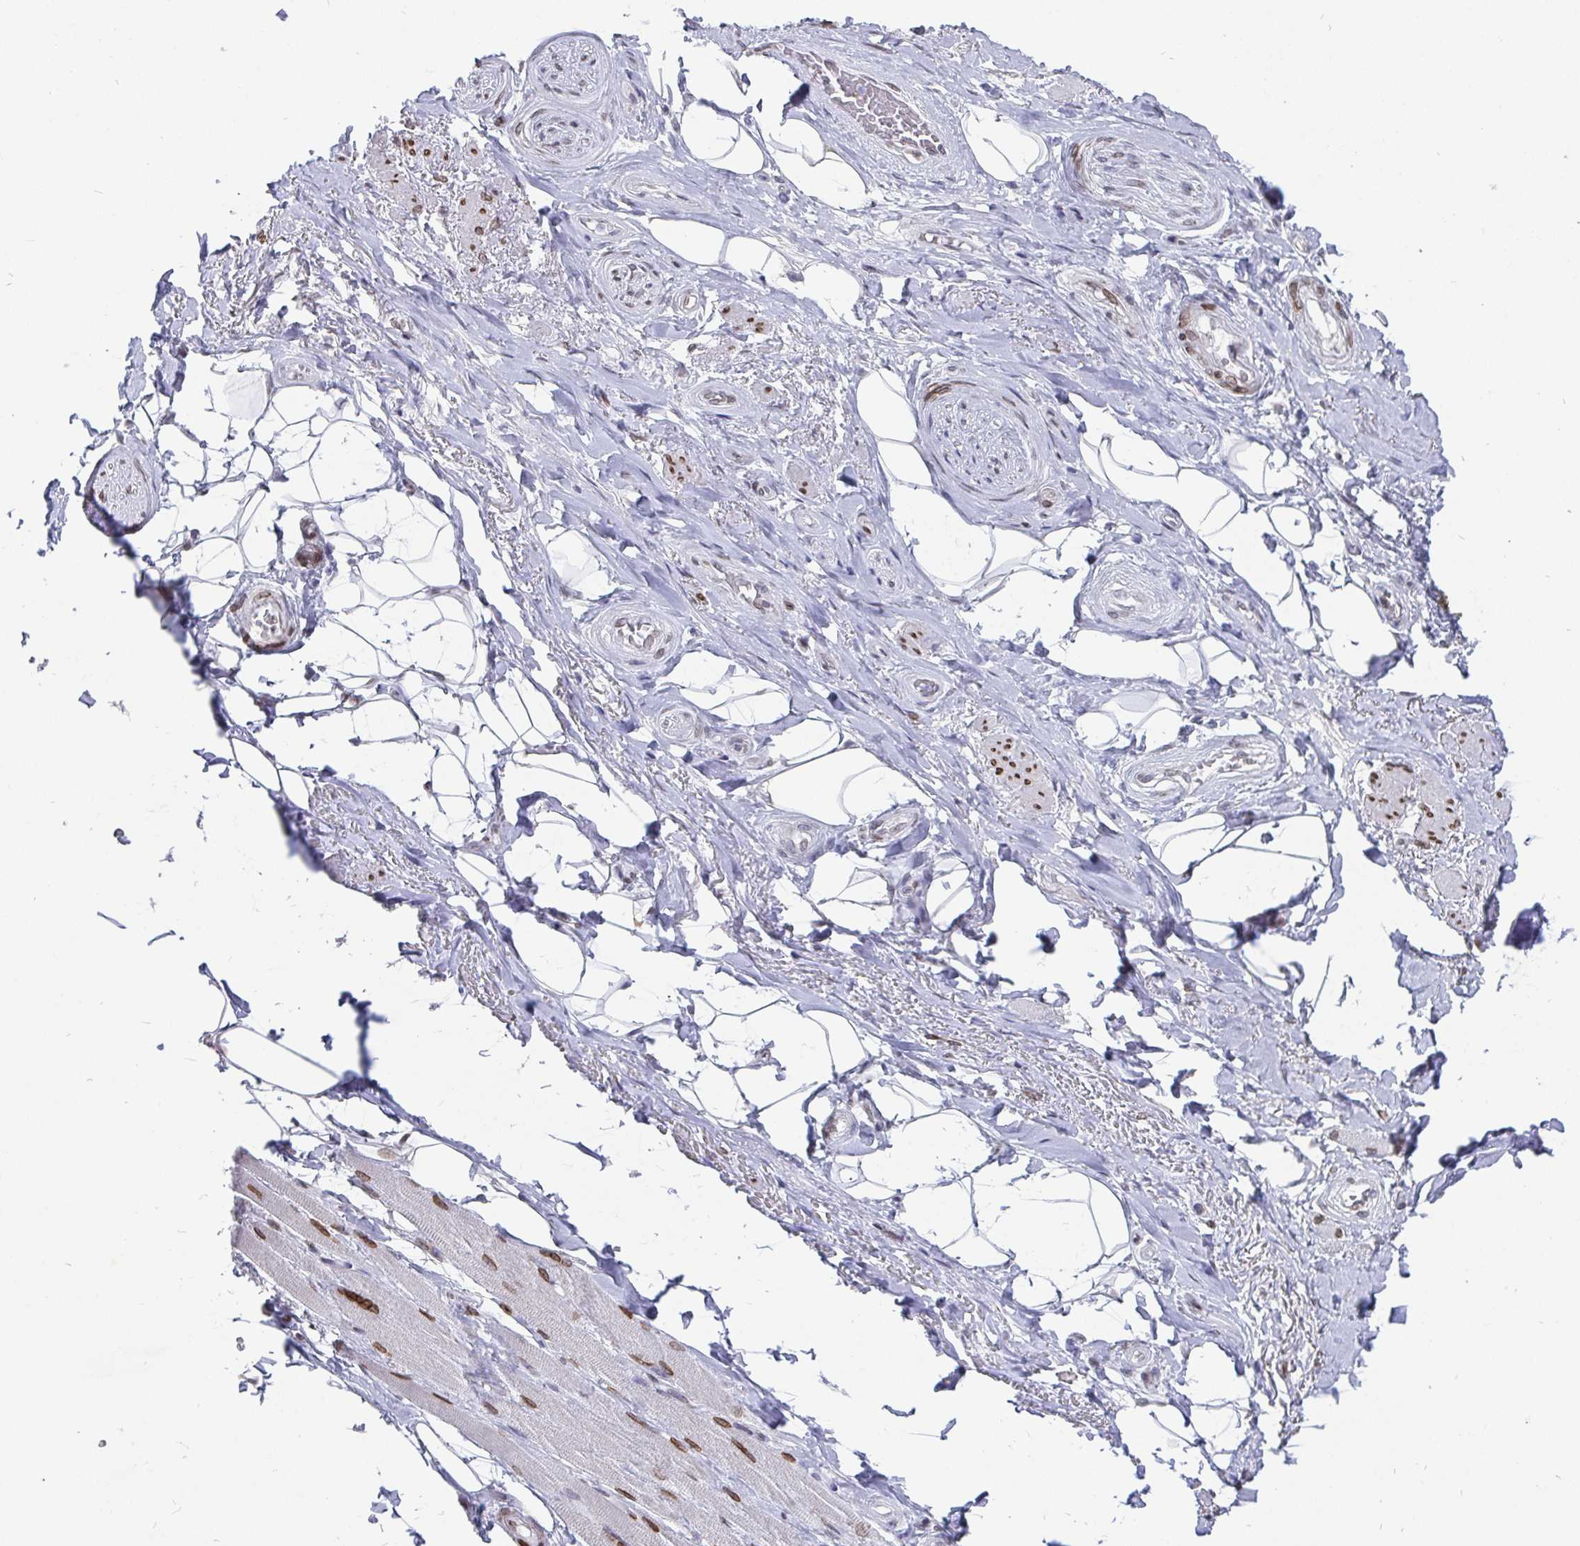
{"staining": {"intensity": "negative", "quantity": "none", "location": "none"}, "tissue": "adipose tissue", "cell_type": "Adipocytes", "image_type": "normal", "snomed": [{"axis": "morphology", "description": "Normal tissue, NOS"}, {"axis": "topography", "description": "Anal"}, {"axis": "topography", "description": "Peripheral nerve tissue"}], "caption": "Adipose tissue stained for a protein using immunohistochemistry reveals no staining adipocytes.", "gene": "EMD", "patient": {"sex": "male", "age": 53}}